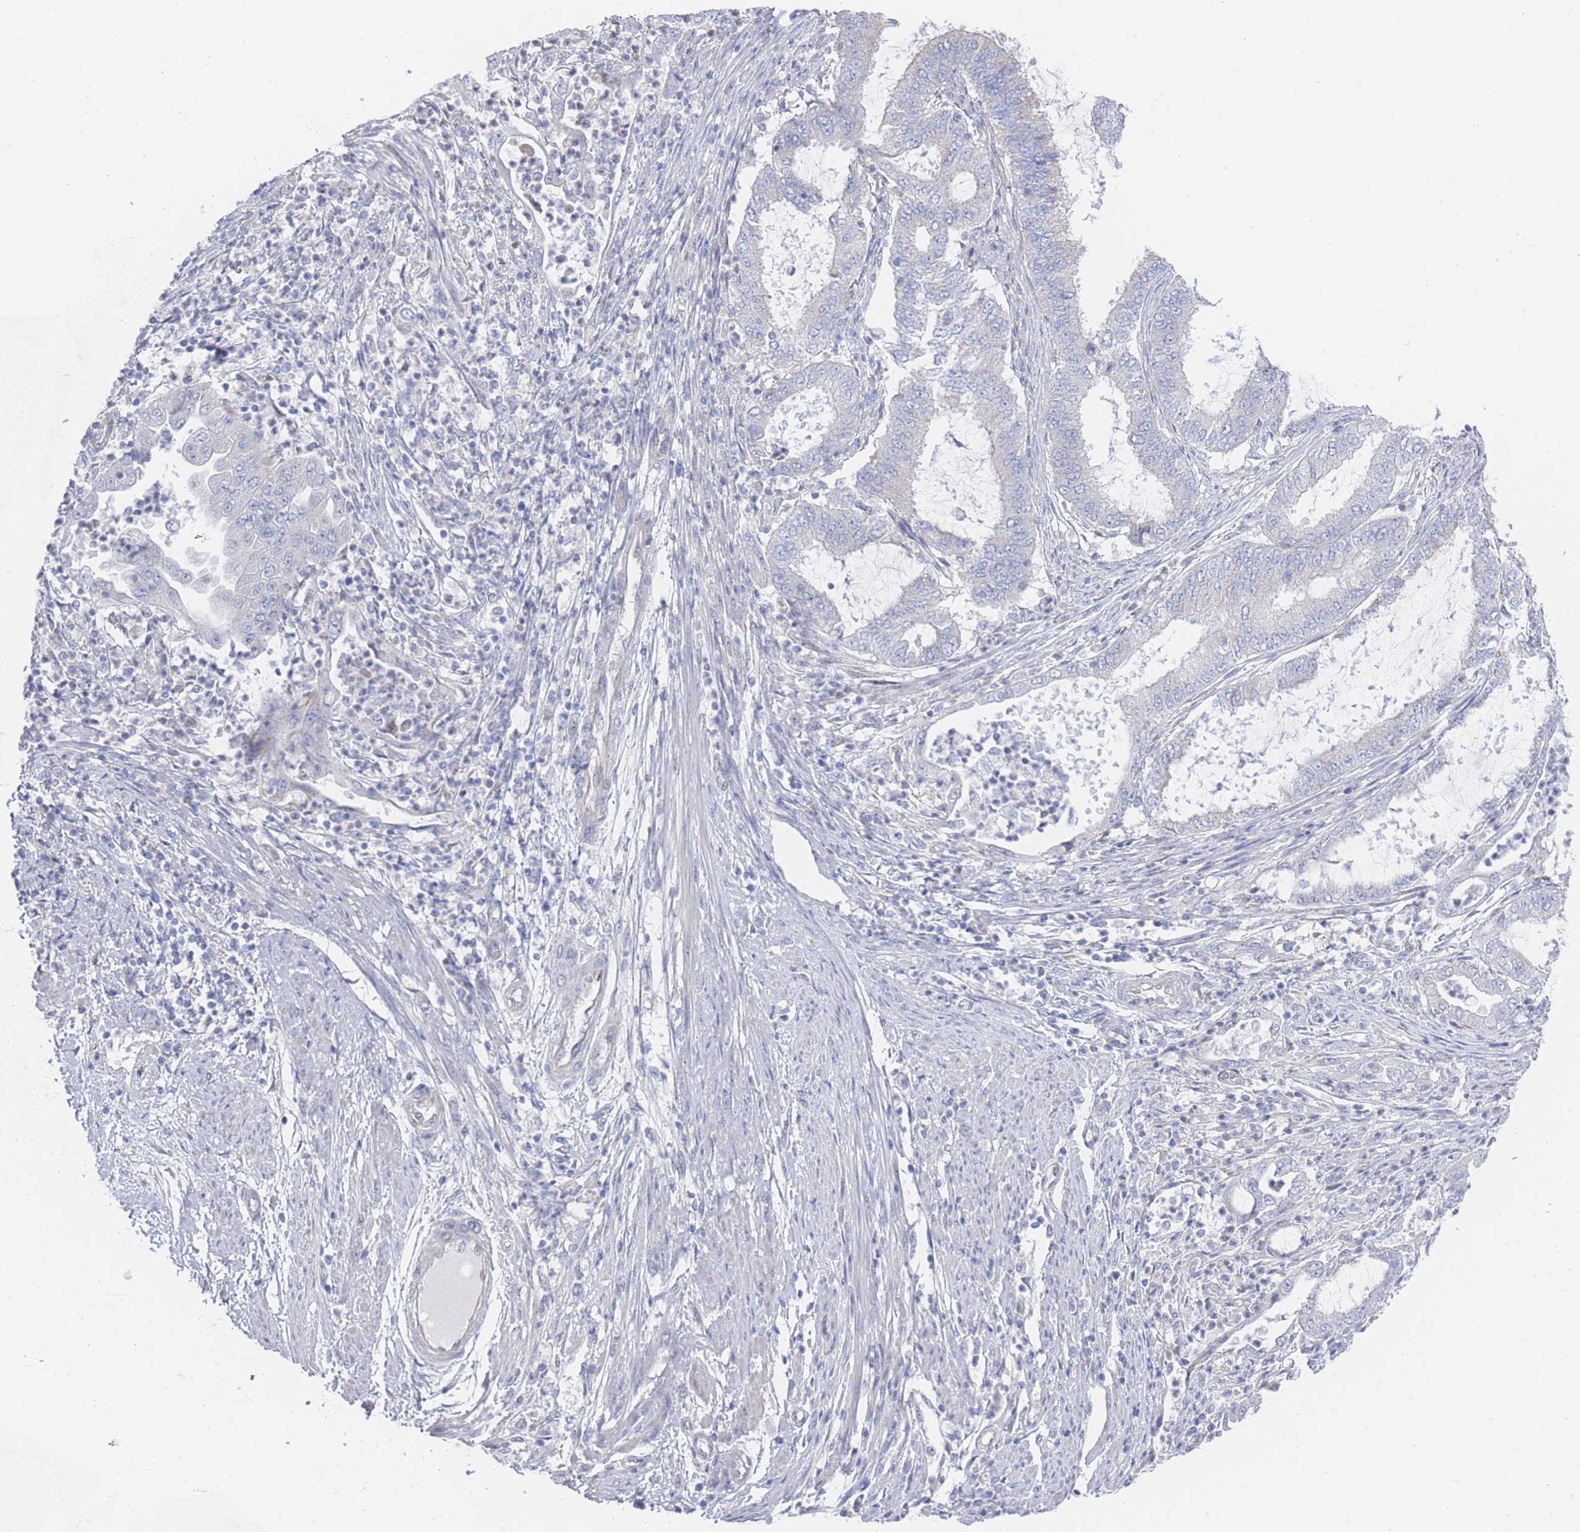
{"staining": {"intensity": "negative", "quantity": "none", "location": "none"}, "tissue": "endometrial cancer", "cell_type": "Tumor cells", "image_type": "cancer", "snomed": [{"axis": "morphology", "description": "Adenocarcinoma, NOS"}, {"axis": "topography", "description": "Endometrium"}], "caption": "Endometrial cancer (adenocarcinoma) stained for a protein using immunohistochemistry (IHC) exhibits no expression tumor cells.", "gene": "ZNF142", "patient": {"sex": "female", "age": 51}}